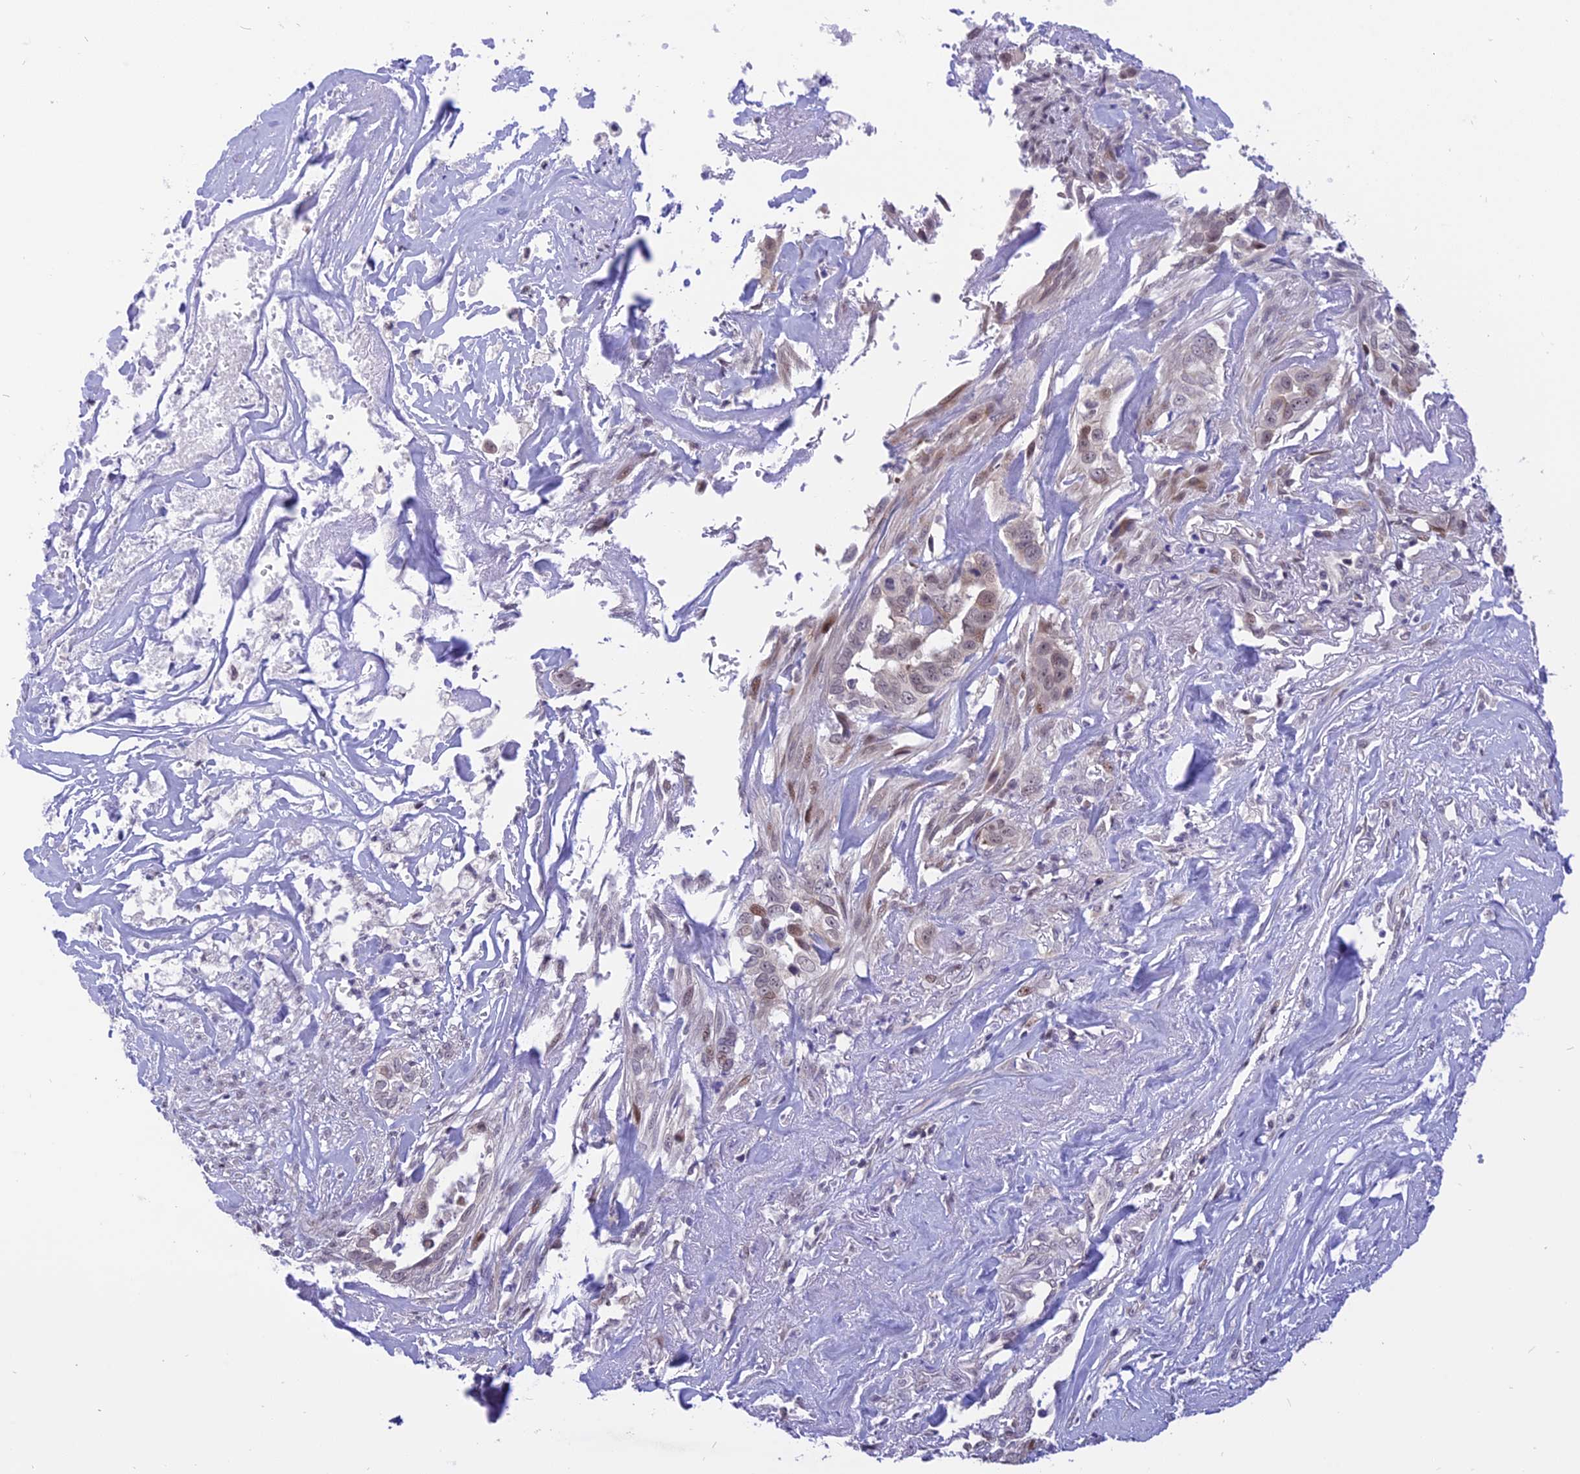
{"staining": {"intensity": "weak", "quantity": "<25%", "location": "nuclear"}, "tissue": "liver cancer", "cell_type": "Tumor cells", "image_type": "cancer", "snomed": [{"axis": "morphology", "description": "Cholangiocarcinoma"}, {"axis": "topography", "description": "Liver"}], "caption": "An immunohistochemistry (IHC) photomicrograph of liver cancer is shown. There is no staining in tumor cells of liver cancer.", "gene": "ZNF837", "patient": {"sex": "female", "age": 79}}